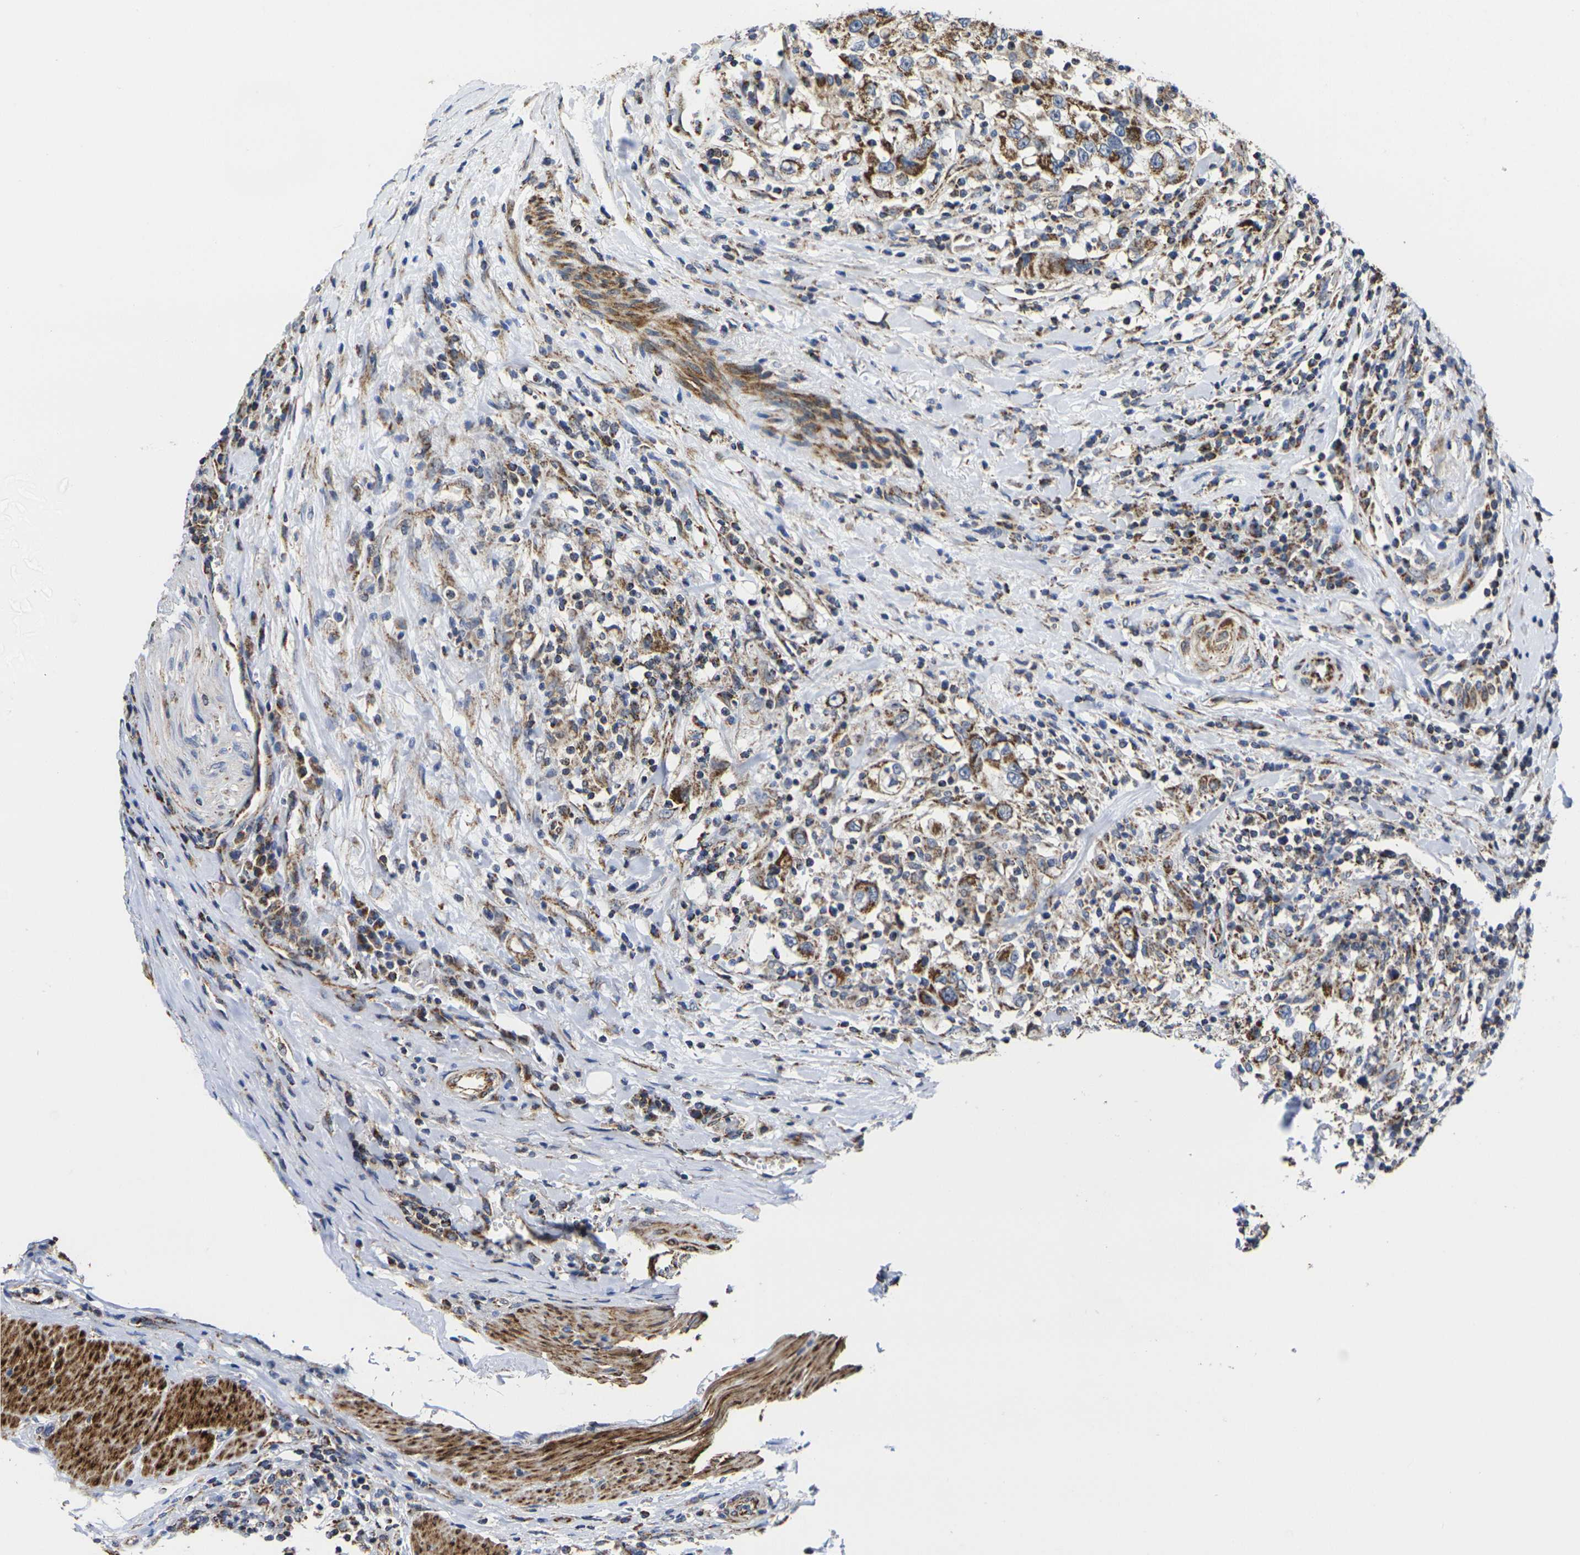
{"staining": {"intensity": "moderate", "quantity": ">75%", "location": "cytoplasmic/membranous"}, "tissue": "urothelial cancer", "cell_type": "Tumor cells", "image_type": "cancer", "snomed": [{"axis": "morphology", "description": "Urothelial carcinoma, High grade"}, {"axis": "topography", "description": "Urinary bladder"}], "caption": "Urothelial carcinoma (high-grade) tissue demonstrates moderate cytoplasmic/membranous staining in approximately >75% of tumor cells The staining was performed using DAB, with brown indicating positive protein expression. Nuclei are stained blue with hematoxylin.", "gene": "P2RY11", "patient": {"sex": "female", "age": 80}}